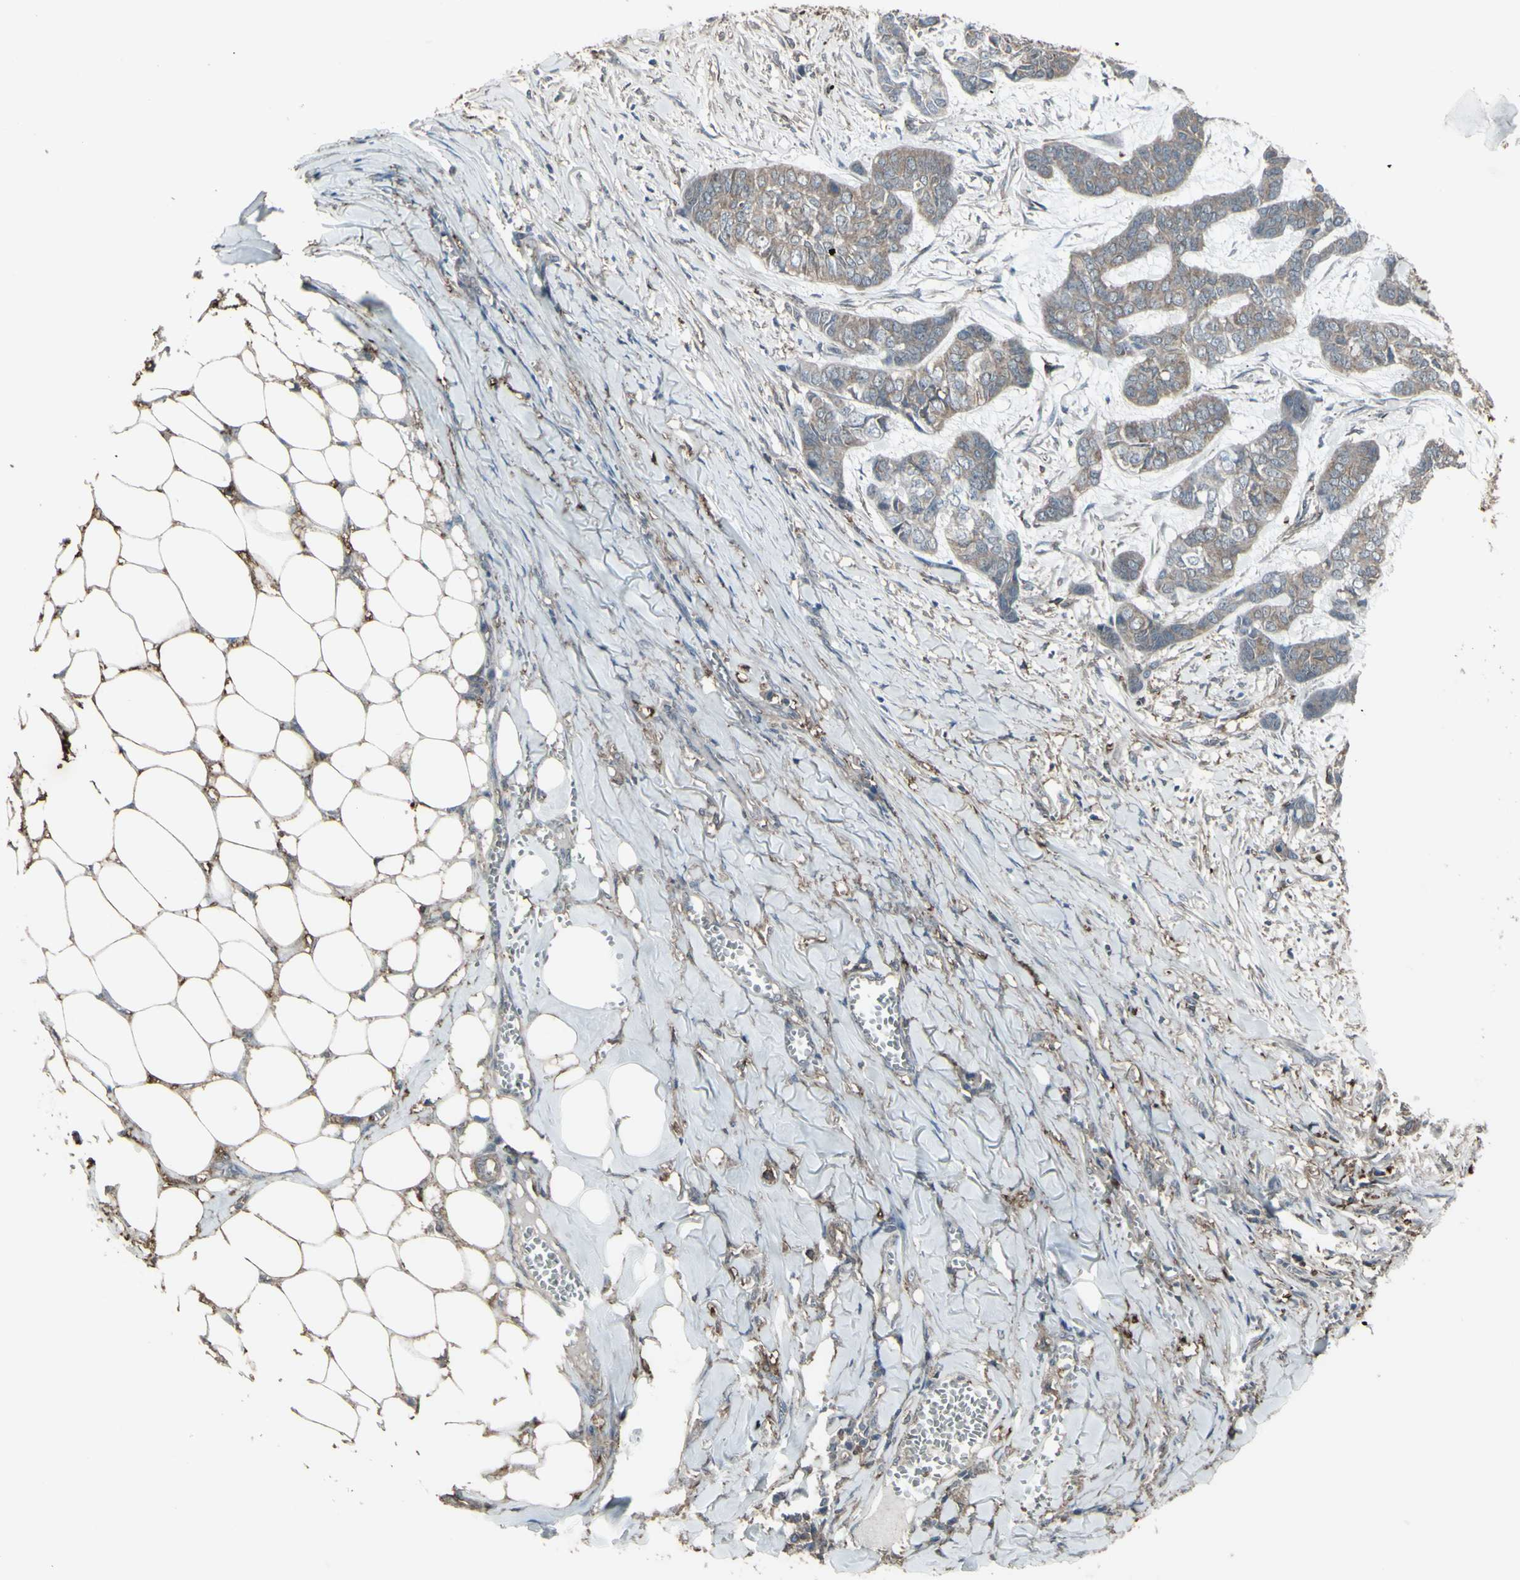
{"staining": {"intensity": "weak", "quantity": "25%-75%", "location": "cytoplasmic/membranous"}, "tissue": "skin cancer", "cell_type": "Tumor cells", "image_type": "cancer", "snomed": [{"axis": "morphology", "description": "Basal cell carcinoma"}, {"axis": "topography", "description": "Skin"}], "caption": "An immunohistochemistry image of tumor tissue is shown. Protein staining in brown labels weak cytoplasmic/membranous positivity in skin cancer within tumor cells.", "gene": "SMO", "patient": {"sex": "female", "age": 64}}